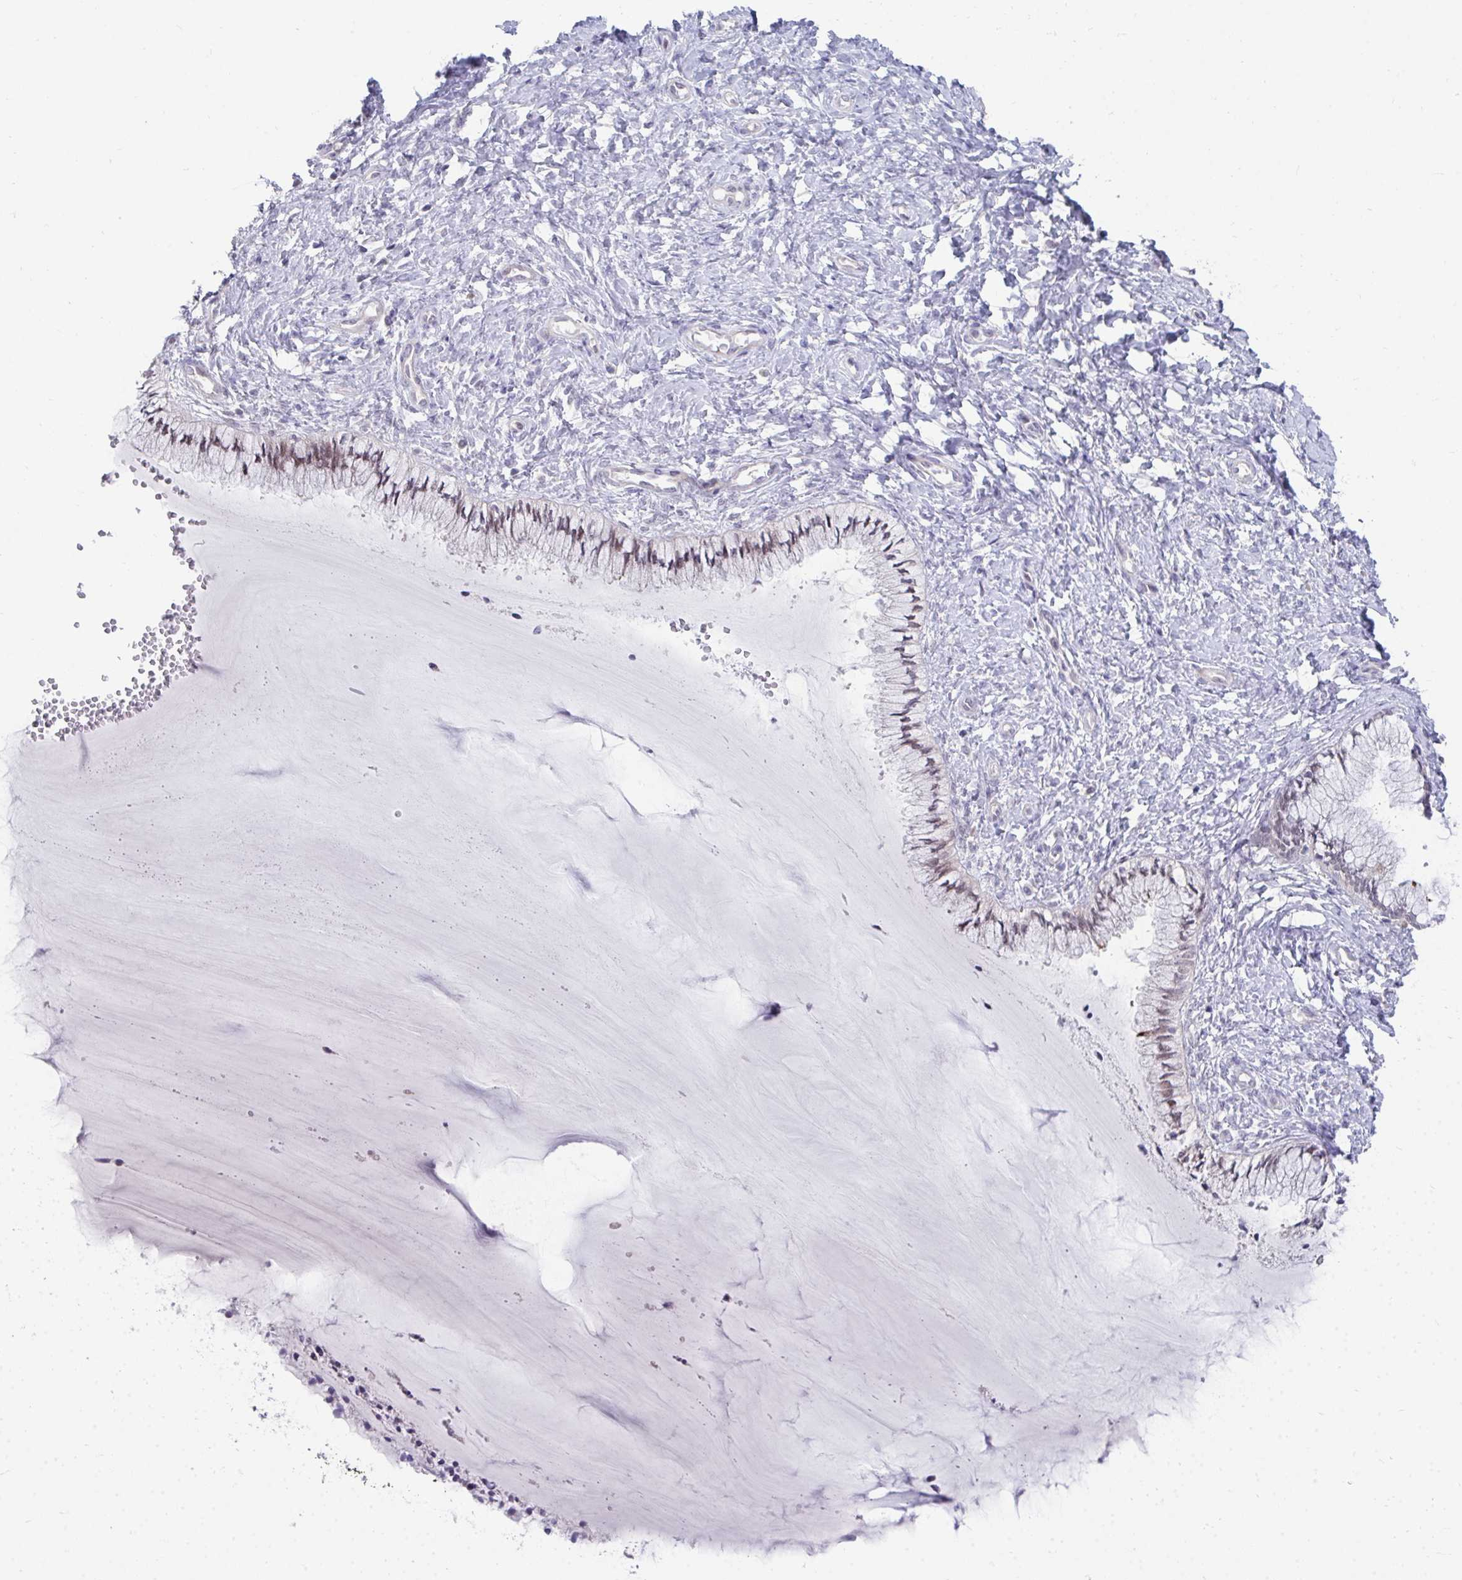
{"staining": {"intensity": "weak", "quantity": "<25%", "location": "nuclear"}, "tissue": "cervix", "cell_type": "Glandular cells", "image_type": "normal", "snomed": [{"axis": "morphology", "description": "Normal tissue, NOS"}, {"axis": "topography", "description": "Cervix"}], "caption": "Image shows no protein expression in glandular cells of benign cervix. (DAB immunohistochemistry (IHC) visualized using brightfield microscopy, high magnification).", "gene": "MROH8", "patient": {"sex": "female", "age": 37}}